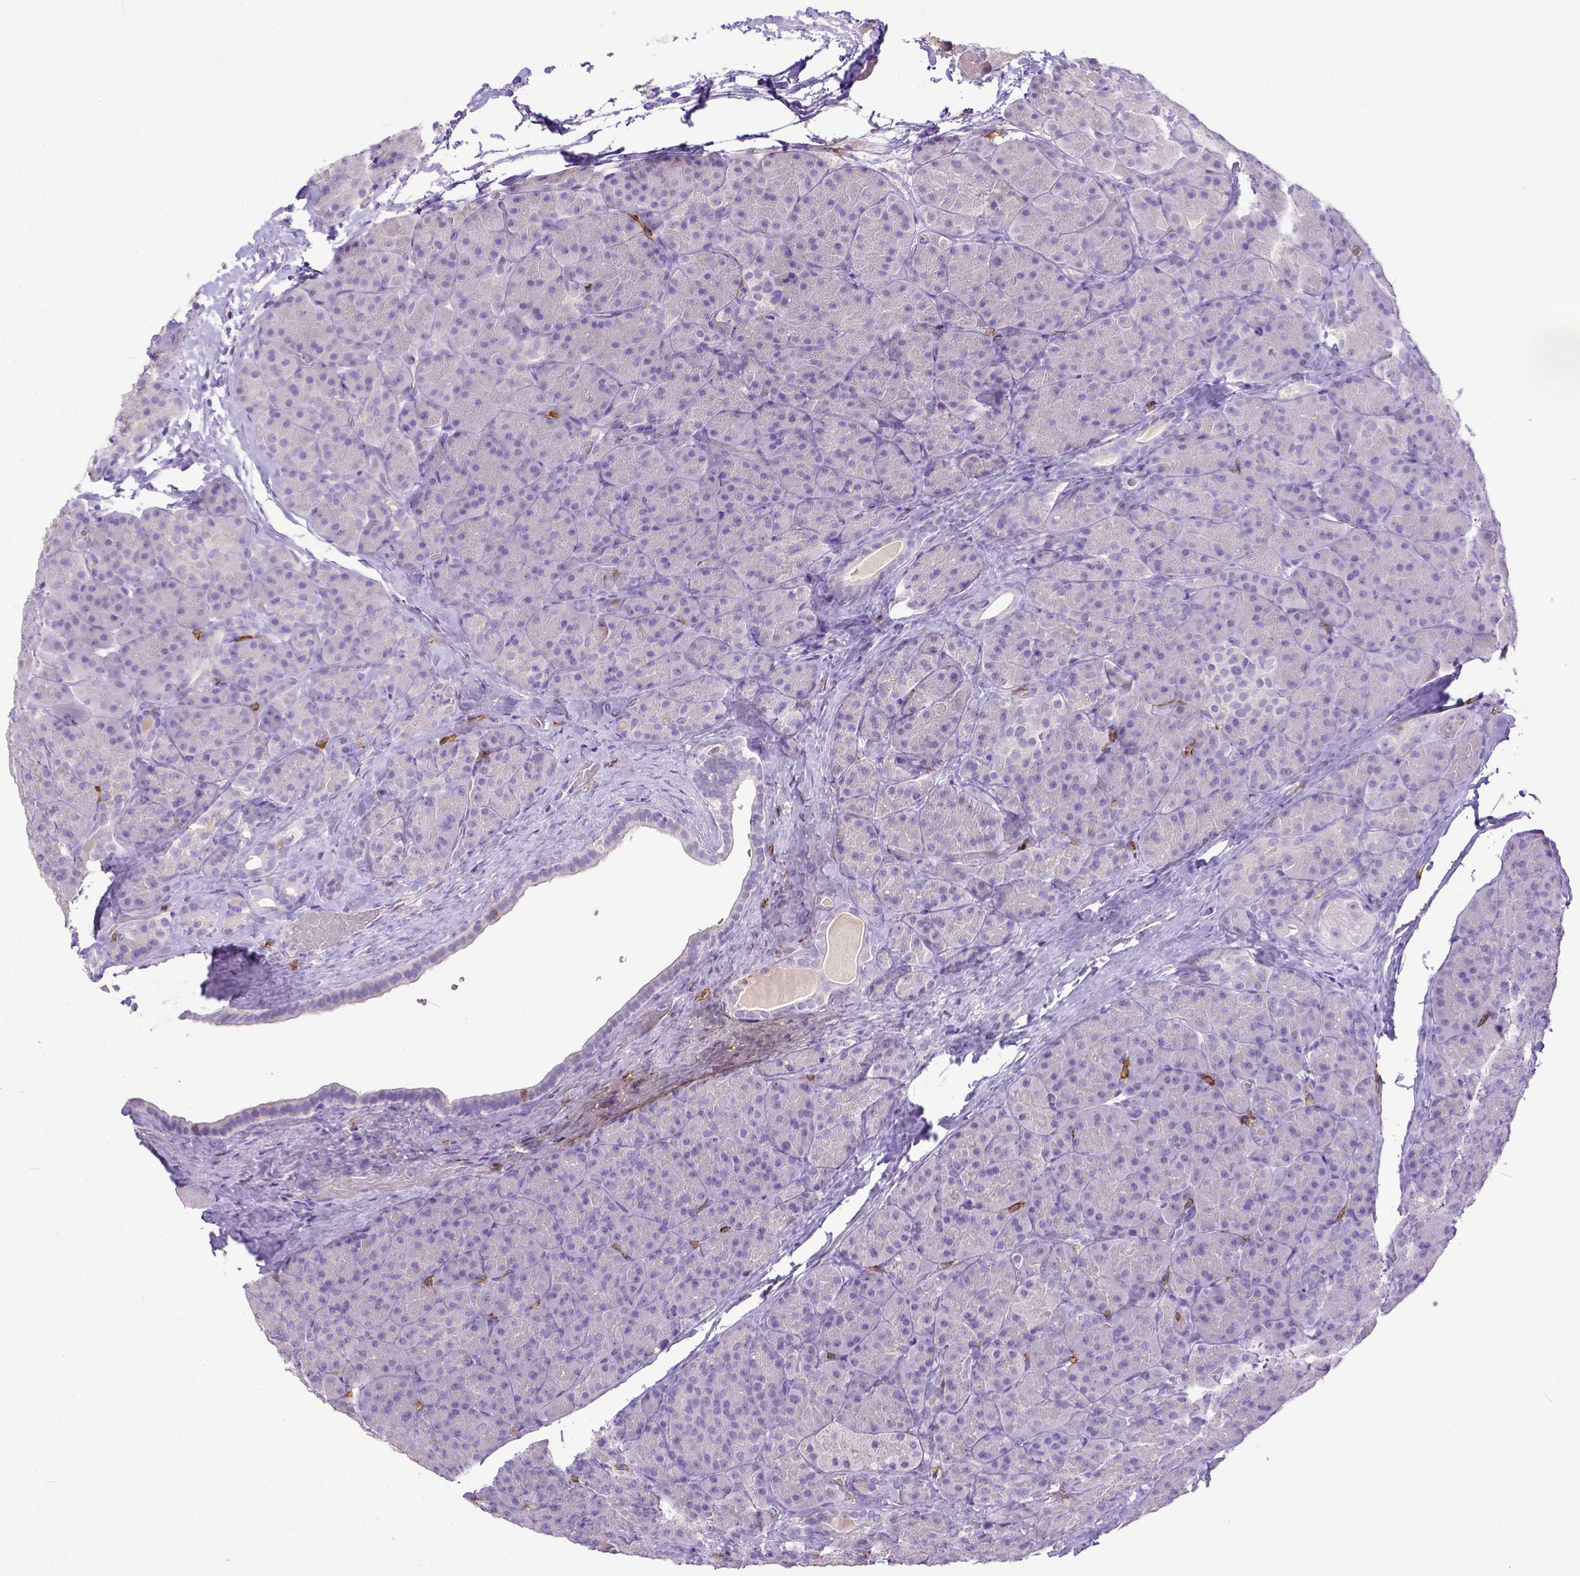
{"staining": {"intensity": "negative", "quantity": "none", "location": "none"}, "tissue": "pancreas", "cell_type": "Exocrine glandular cells", "image_type": "normal", "snomed": [{"axis": "morphology", "description": "Normal tissue, NOS"}, {"axis": "topography", "description": "Pancreas"}], "caption": "This is a photomicrograph of immunohistochemistry (IHC) staining of normal pancreas, which shows no expression in exocrine glandular cells.", "gene": "KIT", "patient": {"sex": "male", "age": 57}}